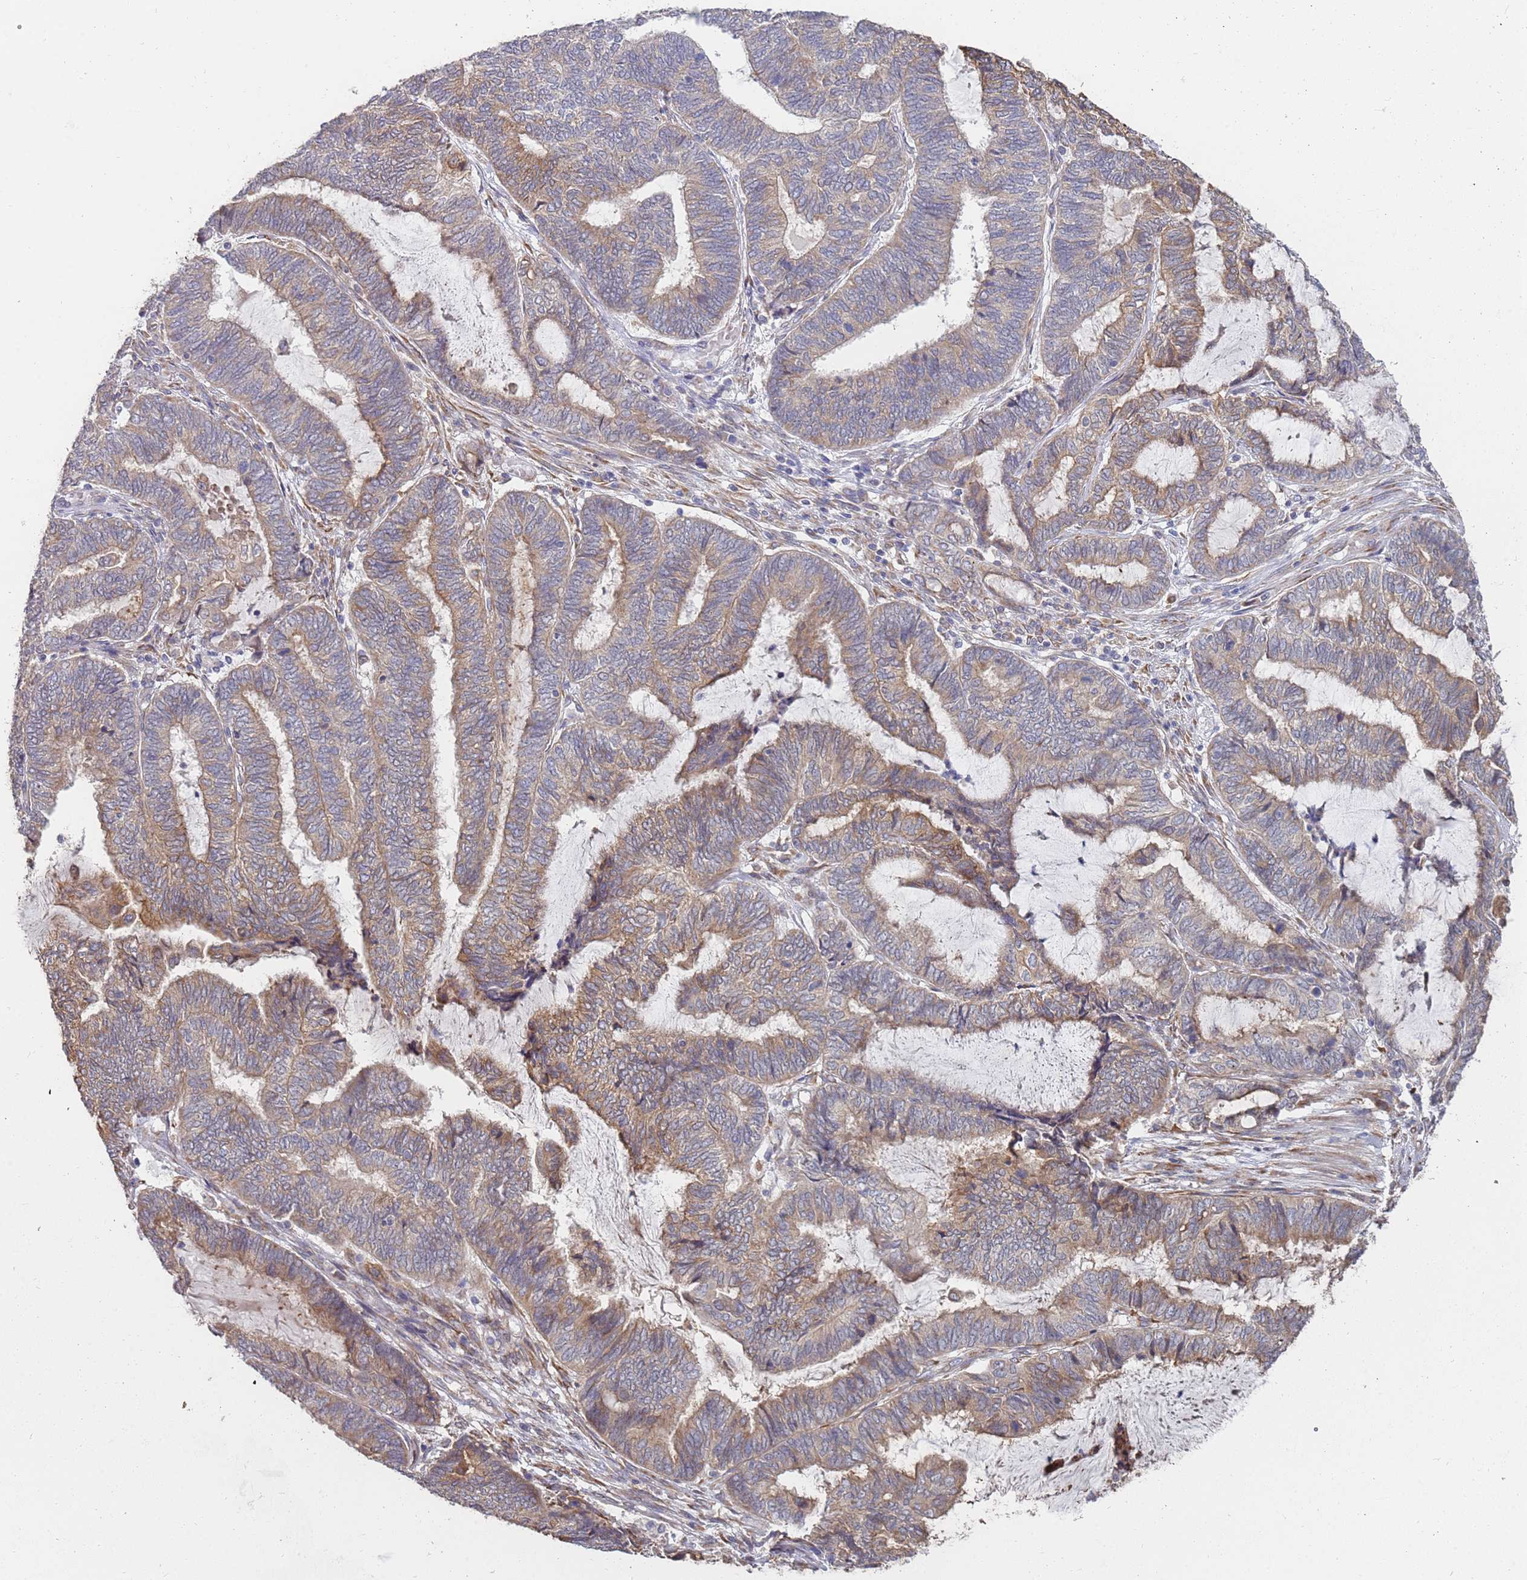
{"staining": {"intensity": "moderate", "quantity": "25%-75%", "location": "cytoplasmic/membranous"}, "tissue": "endometrial cancer", "cell_type": "Tumor cells", "image_type": "cancer", "snomed": [{"axis": "morphology", "description": "Adenocarcinoma, NOS"}, {"axis": "topography", "description": "Uterus"}, {"axis": "topography", "description": "Endometrium"}], "caption": "The immunohistochemical stain highlights moderate cytoplasmic/membranous positivity in tumor cells of adenocarcinoma (endometrial) tissue. (Stains: DAB in brown, nuclei in blue, Microscopy: brightfield microscopy at high magnification).", "gene": "VRK2", "patient": {"sex": "female", "age": 70}}